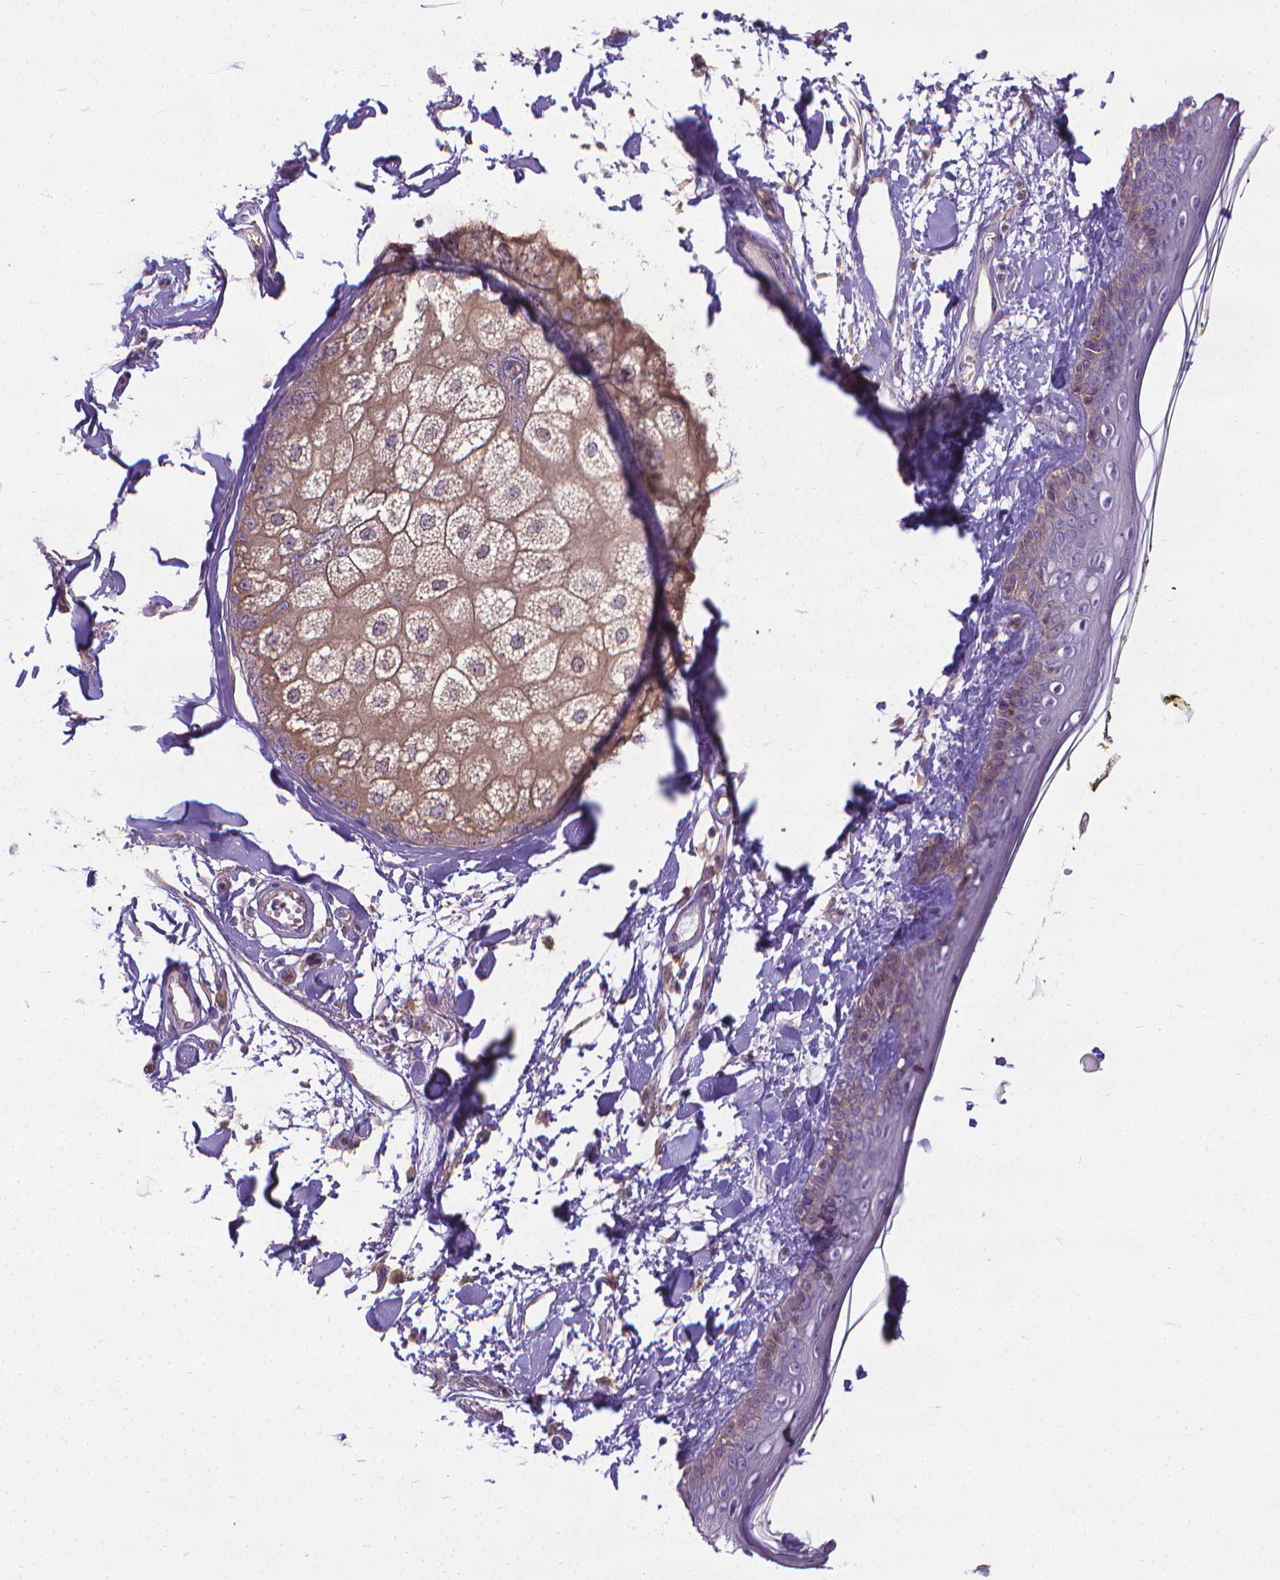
{"staining": {"intensity": "negative", "quantity": "none", "location": "none"}, "tissue": "skin", "cell_type": "Fibroblasts", "image_type": "normal", "snomed": [{"axis": "morphology", "description": "Normal tissue, NOS"}, {"axis": "topography", "description": "Skin"}], "caption": "Image shows no protein staining in fibroblasts of benign skin. (Brightfield microscopy of DAB (3,3'-diaminobenzidine) immunohistochemistry at high magnification).", "gene": "CFAP299", "patient": {"sex": "male", "age": 76}}